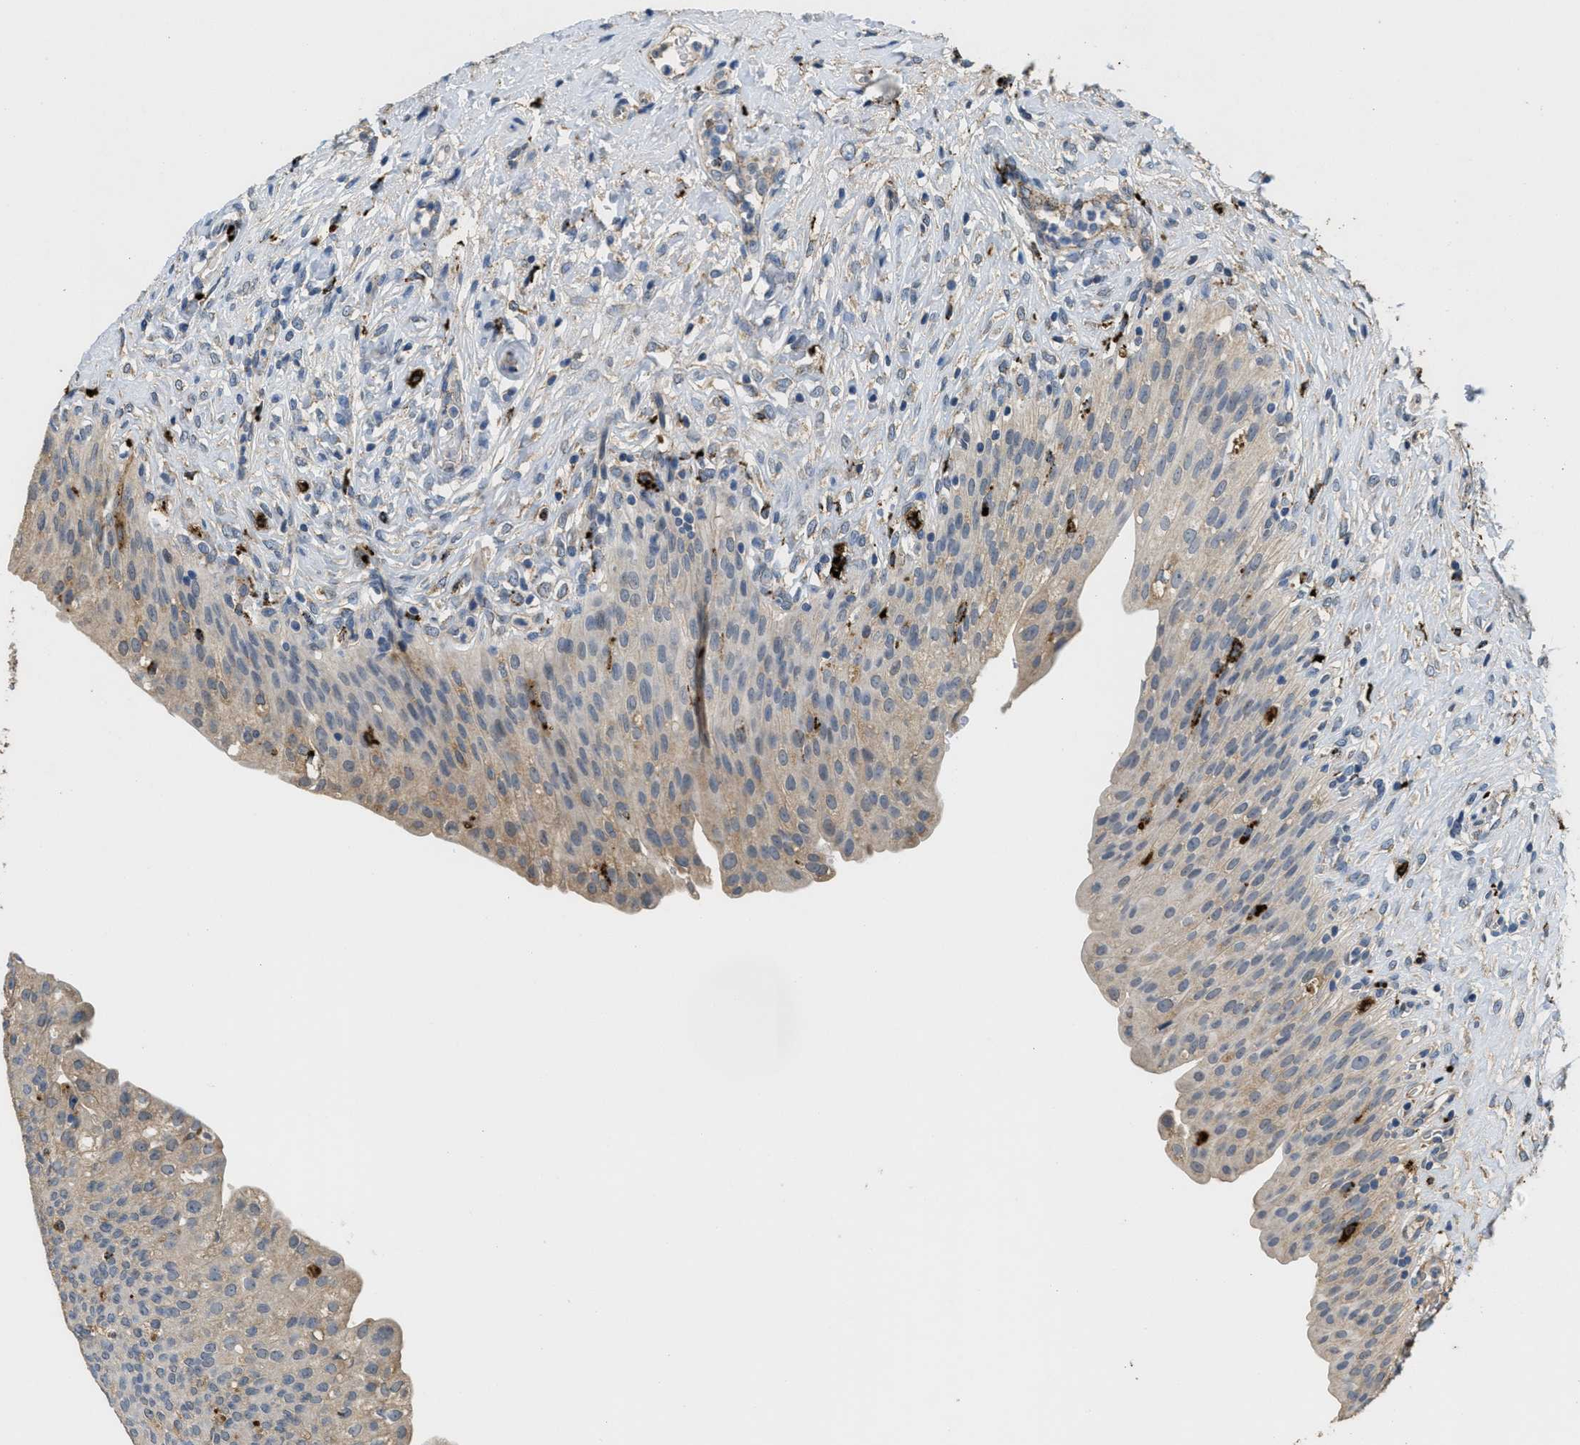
{"staining": {"intensity": "weak", "quantity": ">75%", "location": "cytoplasmic/membranous"}, "tissue": "urinary bladder", "cell_type": "Urothelial cells", "image_type": "normal", "snomed": [{"axis": "morphology", "description": "Urothelial carcinoma, High grade"}, {"axis": "topography", "description": "Urinary bladder"}], "caption": "The immunohistochemical stain highlights weak cytoplasmic/membranous staining in urothelial cells of benign urinary bladder. (brown staining indicates protein expression, while blue staining denotes nuclei).", "gene": "BMPR2", "patient": {"sex": "male", "age": 46}}